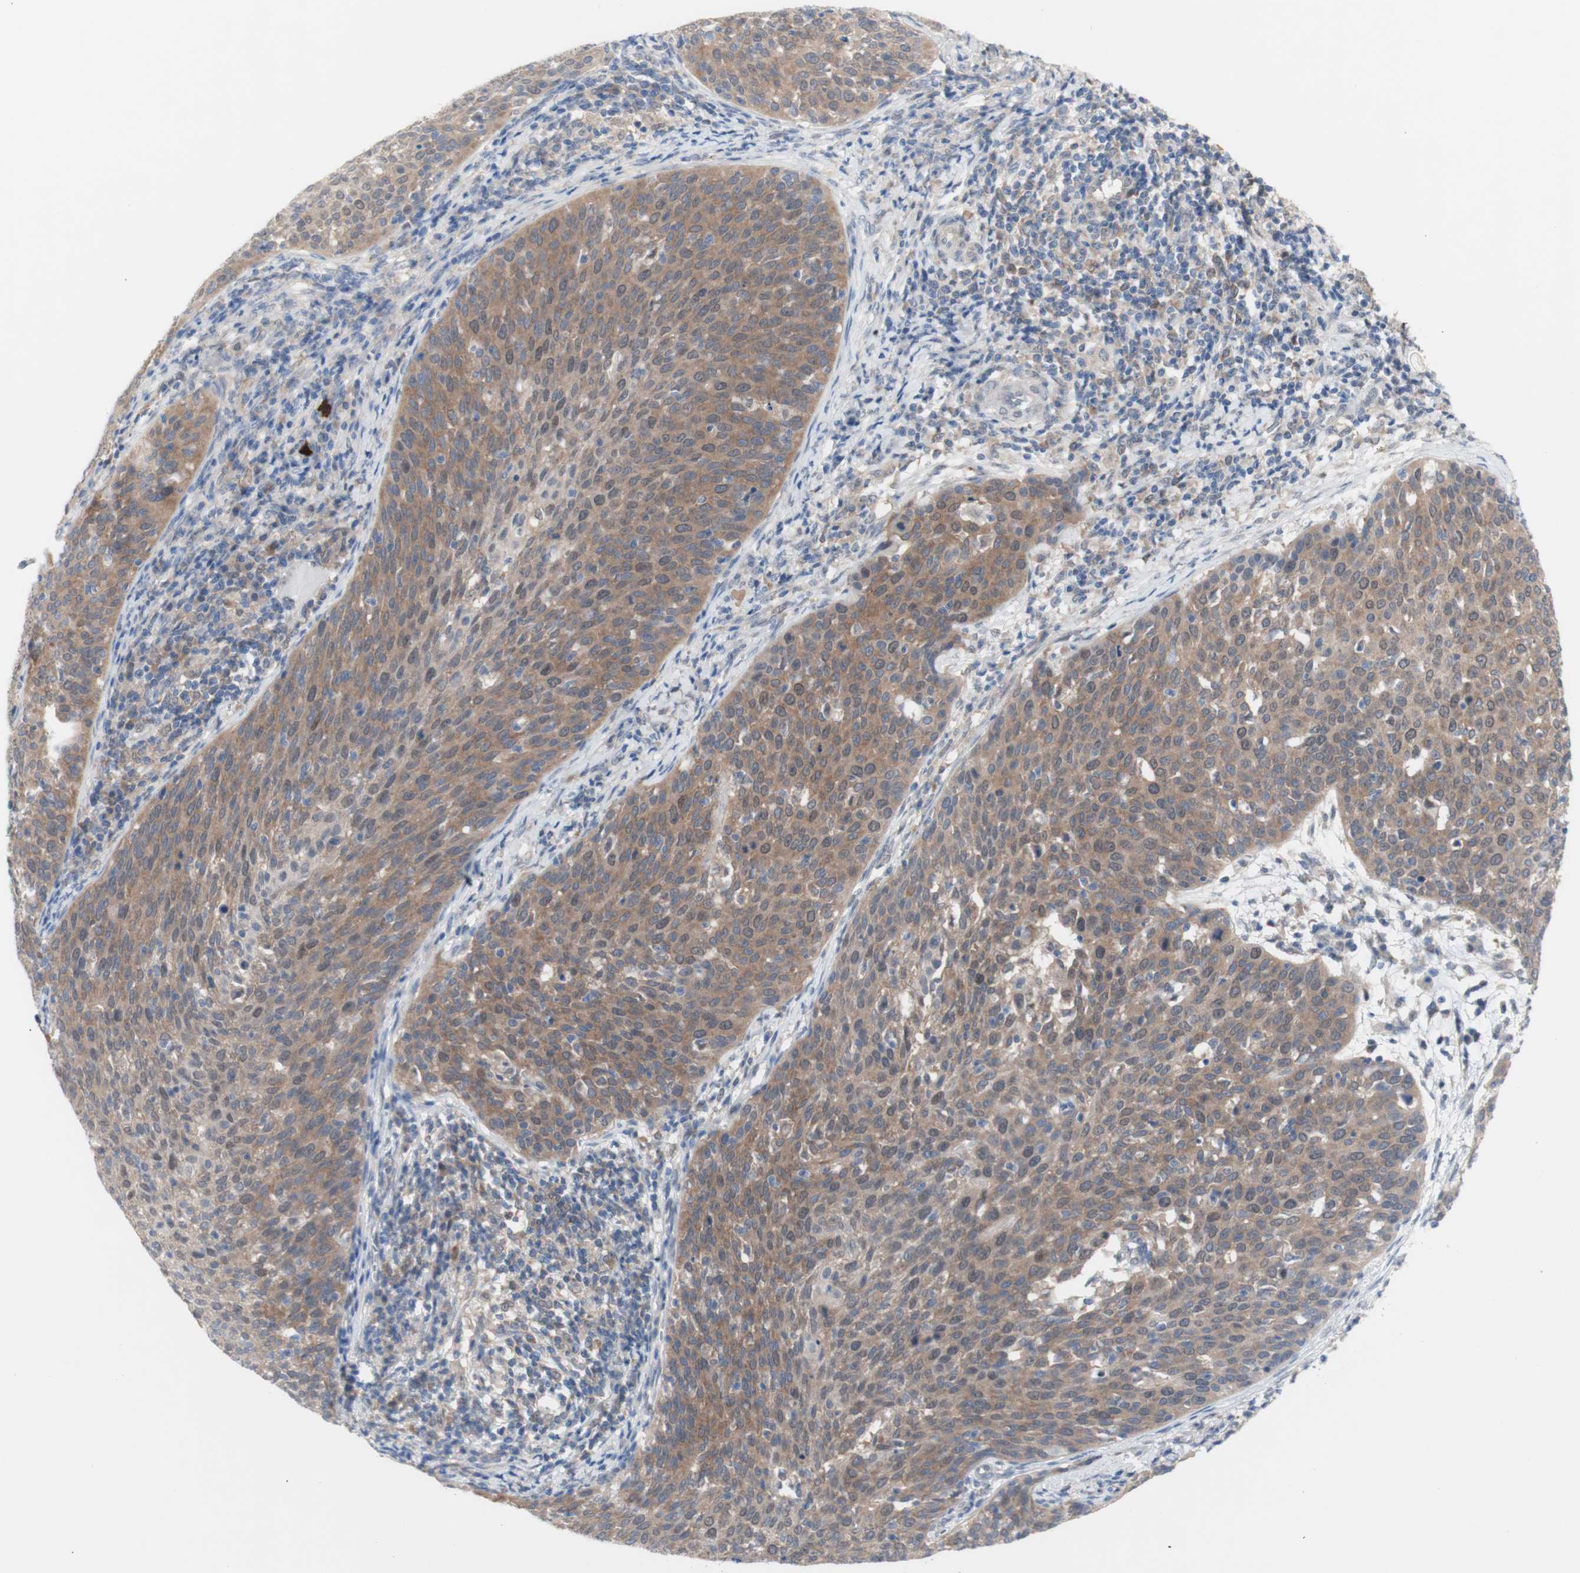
{"staining": {"intensity": "moderate", "quantity": ">75%", "location": "cytoplasmic/membranous"}, "tissue": "cervical cancer", "cell_type": "Tumor cells", "image_type": "cancer", "snomed": [{"axis": "morphology", "description": "Squamous cell carcinoma, NOS"}, {"axis": "topography", "description": "Cervix"}], "caption": "The photomicrograph displays immunohistochemical staining of cervical cancer (squamous cell carcinoma). There is moderate cytoplasmic/membranous positivity is seen in approximately >75% of tumor cells. (DAB IHC with brightfield microscopy, high magnification).", "gene": "PRMT5", "patient": {"sex": "female", "age": 38}}